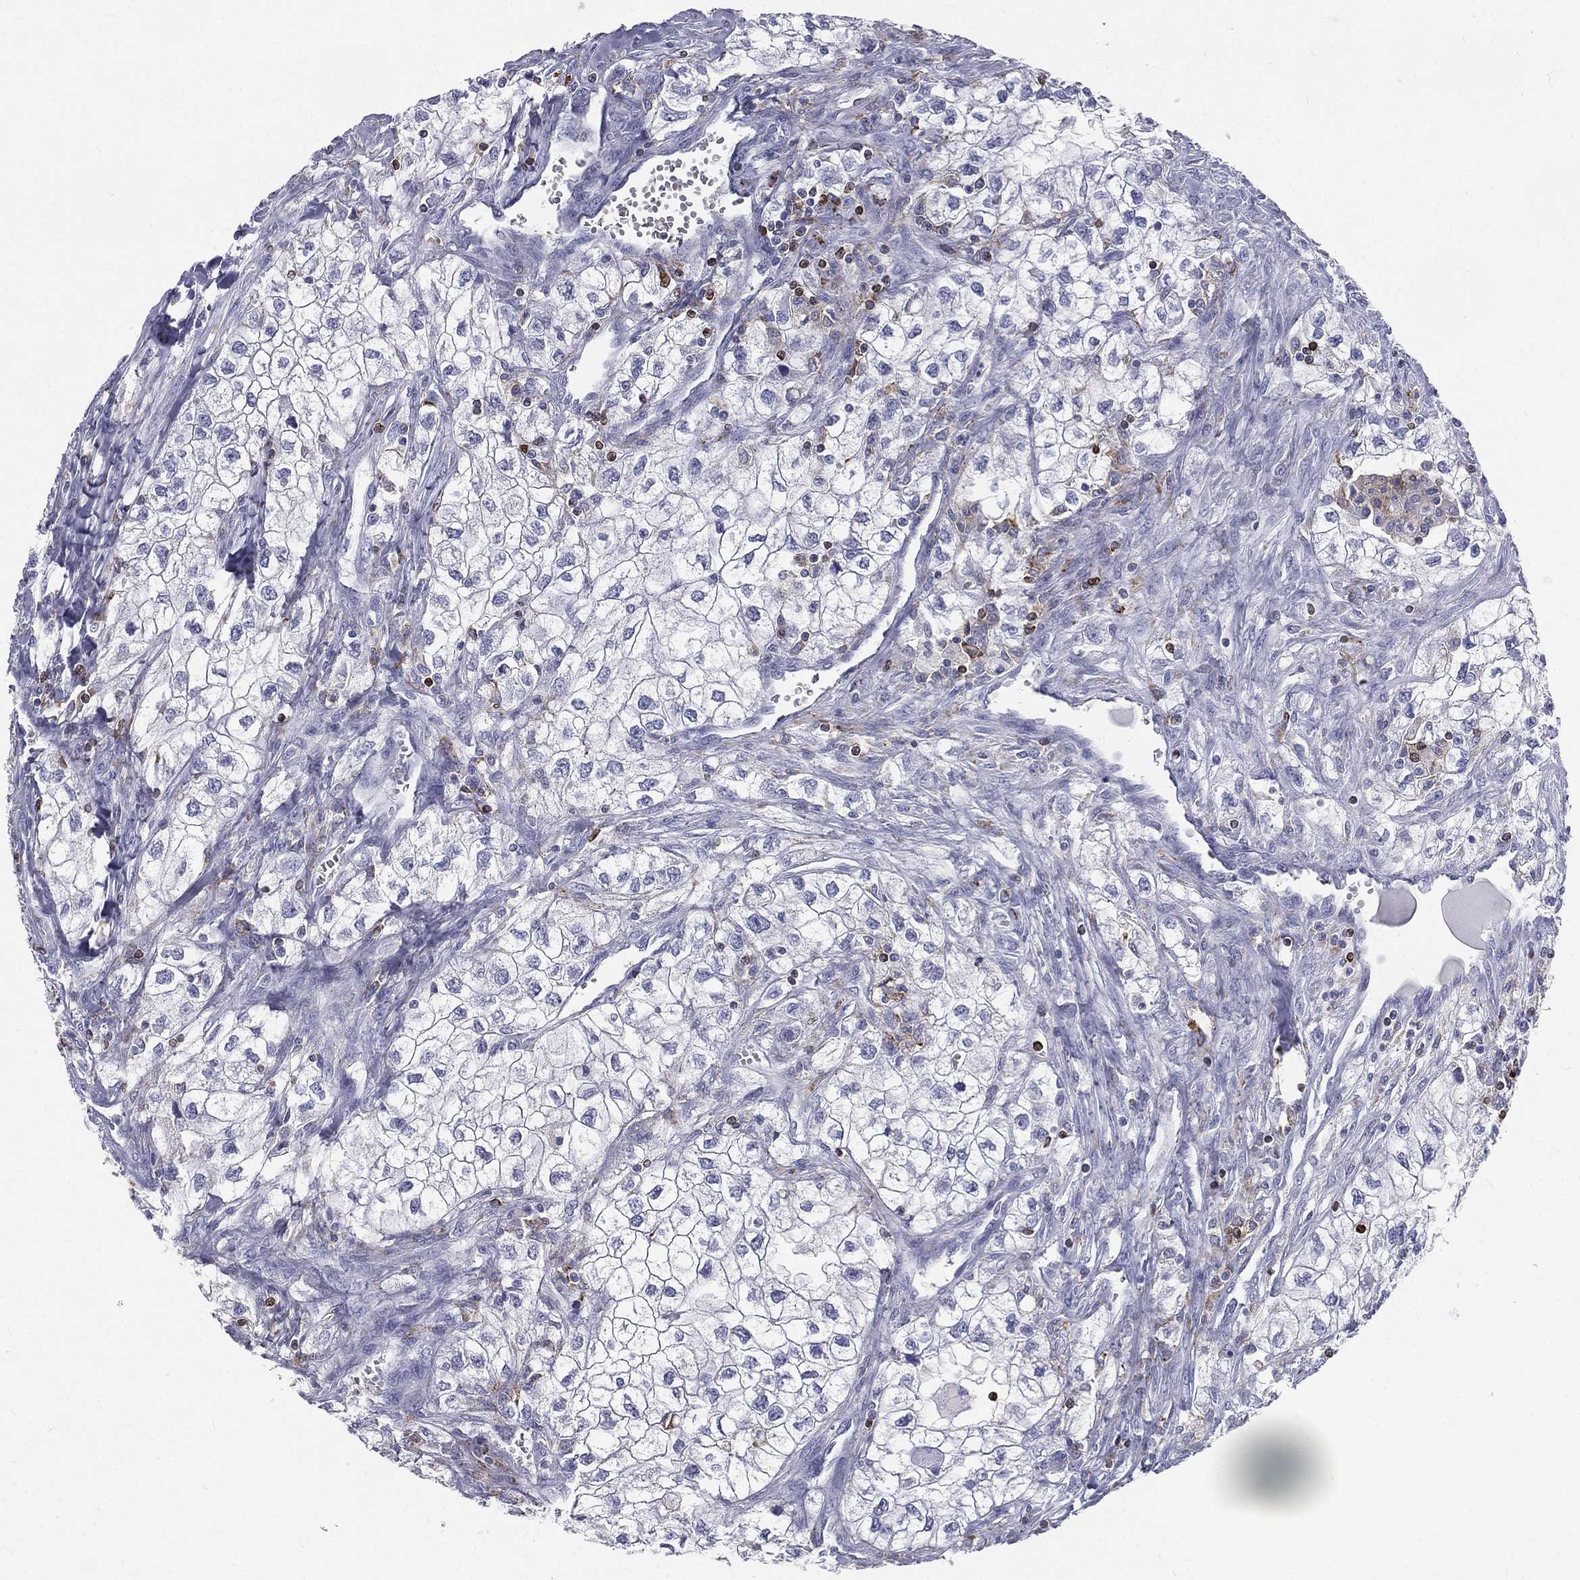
{"staining": {"intensity": "negative", "quantity": "none", "location": "none"}, "tissue": "renal cancer", "cell_type": "Tumor cells", "image_type": "cancer", "snomed": [{"axis": "morphology", "description": "Adenocarcinoma, NOS"}, {"axis": "topography", "description": "Kidney"}], "caption": "This is an immunohistochemistry image of human renal cancer (adenocarcinoma). There is no expression in tumor cells.", "gene": "CTSW", "patient": {"sex": "male", "age": 59}}